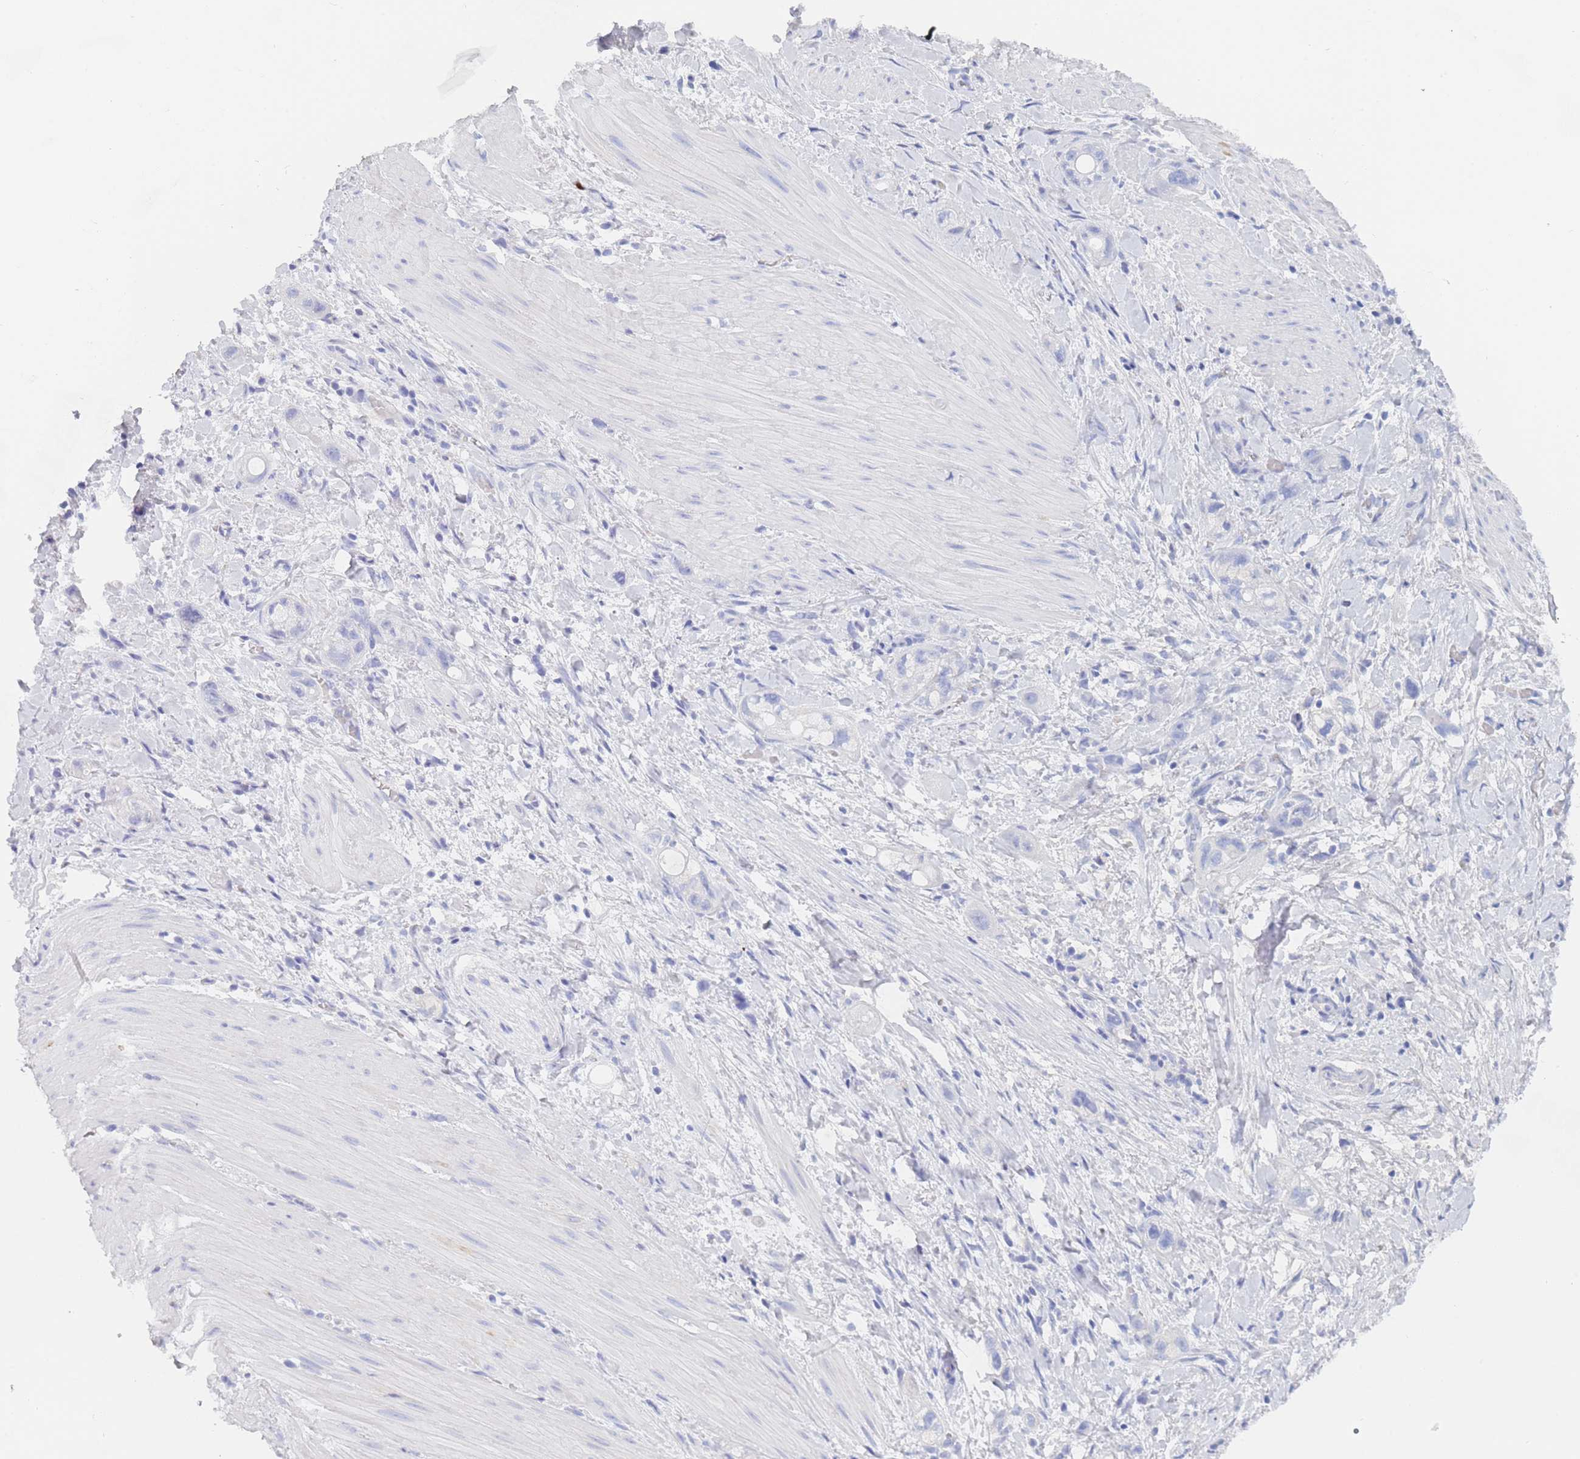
{"staining": {"intensity": "negative", "quantity": "none", "location": "none"}, "tissue": "stomach cancer", "cell_type": "Tumor cells", "image_type": "cancer", "snomed": [{"axis": "morphology", "description": "Adenocarcinoma, NOS"}, {"axis": "topography", "description": "Stomach"}, {"axis": "topography", "description": "Stomach, lower"}], "caption": "Immunohistochemistry of human stomach cancer reveals no staining in tumor cells.", "gene": "SLC25A35", "patient": {"sex": "female", "age": 48}}